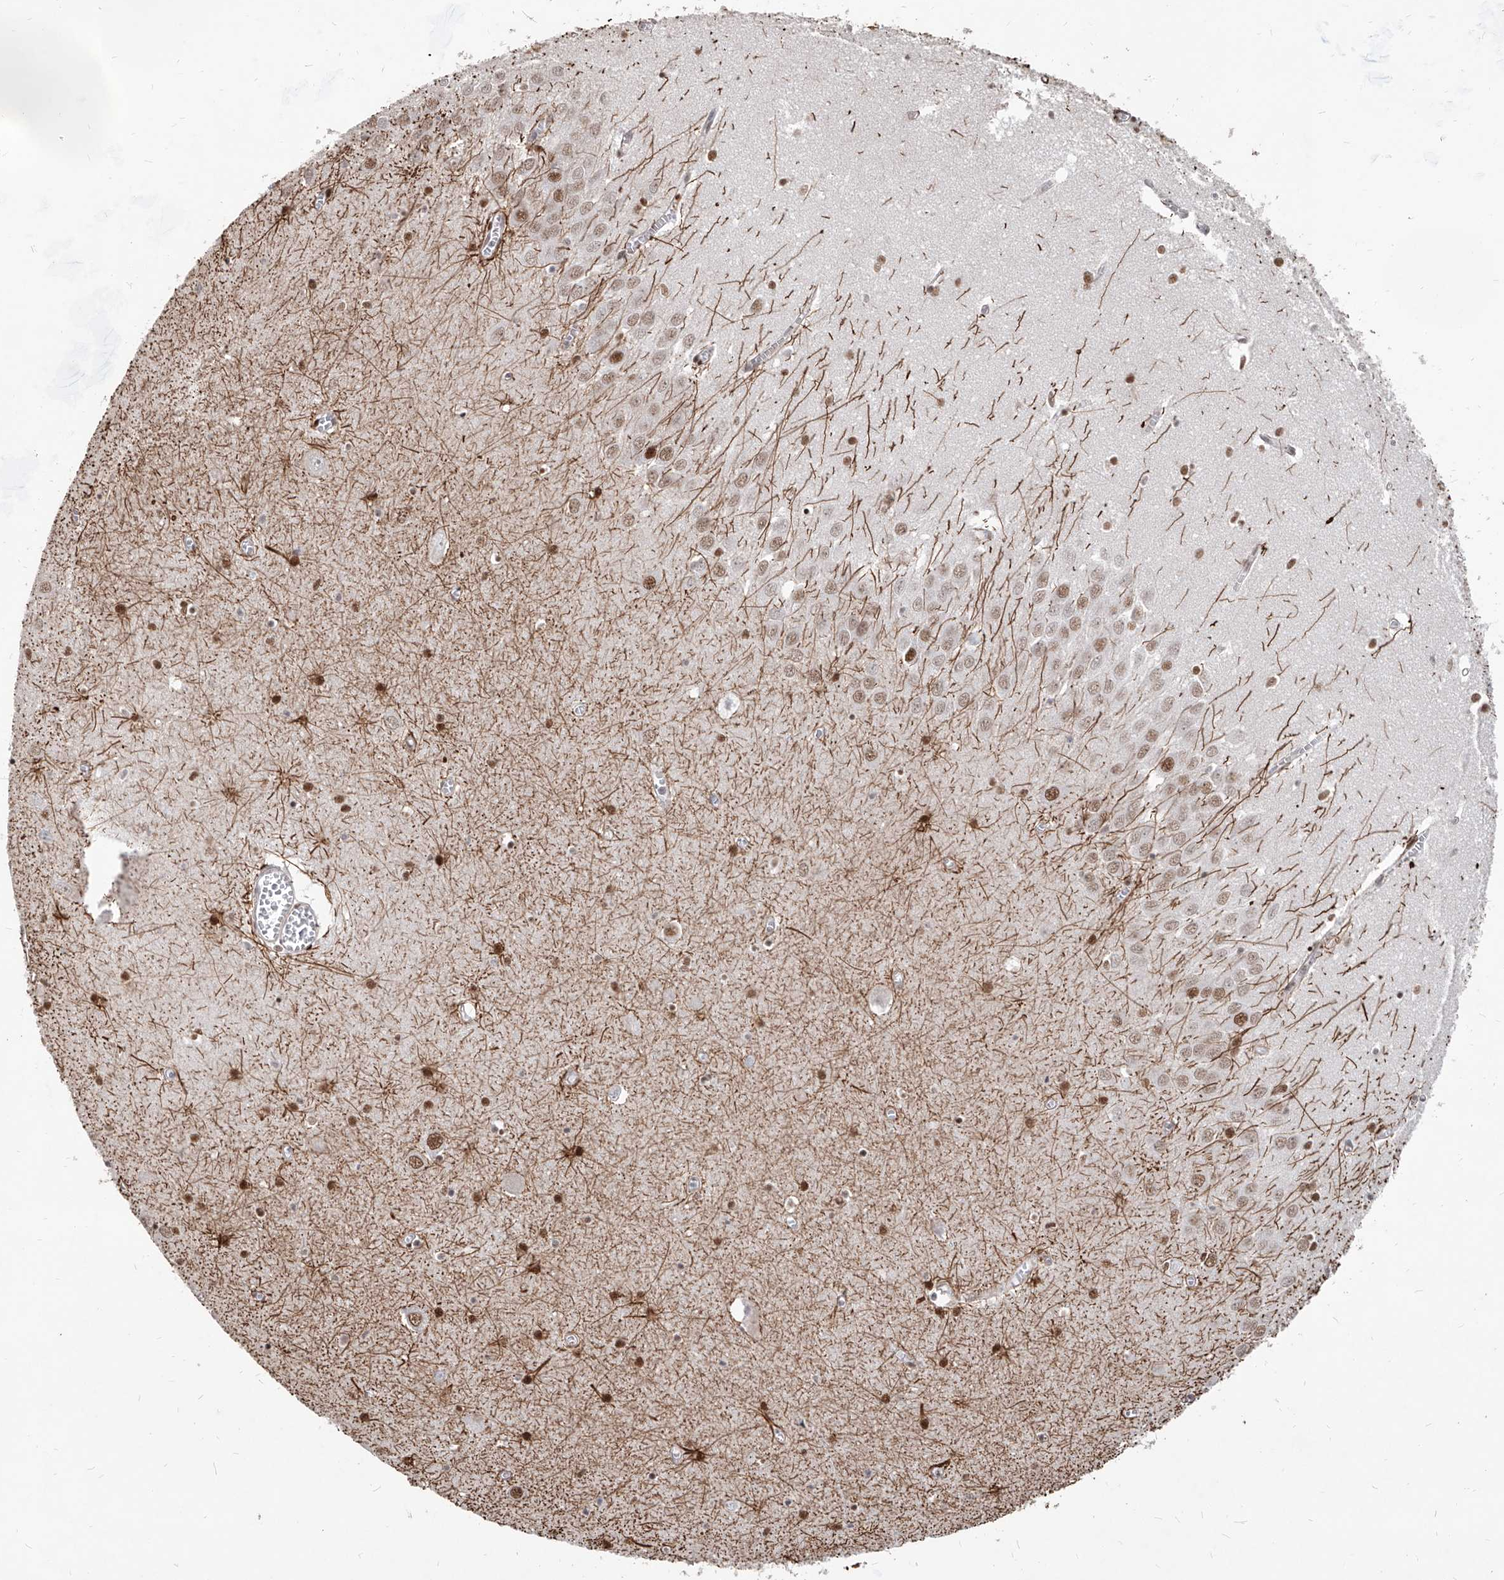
{"staining": {"intensity": "strong", "quantity": "25%-75%", "location": "nuclear"}, "tissue": "hippocampus", "cell_type": "Glial cells", "image_type": "normal", "snomed": [{"axis": "morphology", "description": "Normal tissue, NOS"}, {"axis": "topography", "description": "Hippocampus"}], "caption": "Strong nuclear protein staining is present in approximately 25%-75% of glial cells in hippocampus.", "gene": "IRF2", "patient": {"sex": "male", "age": 70}}